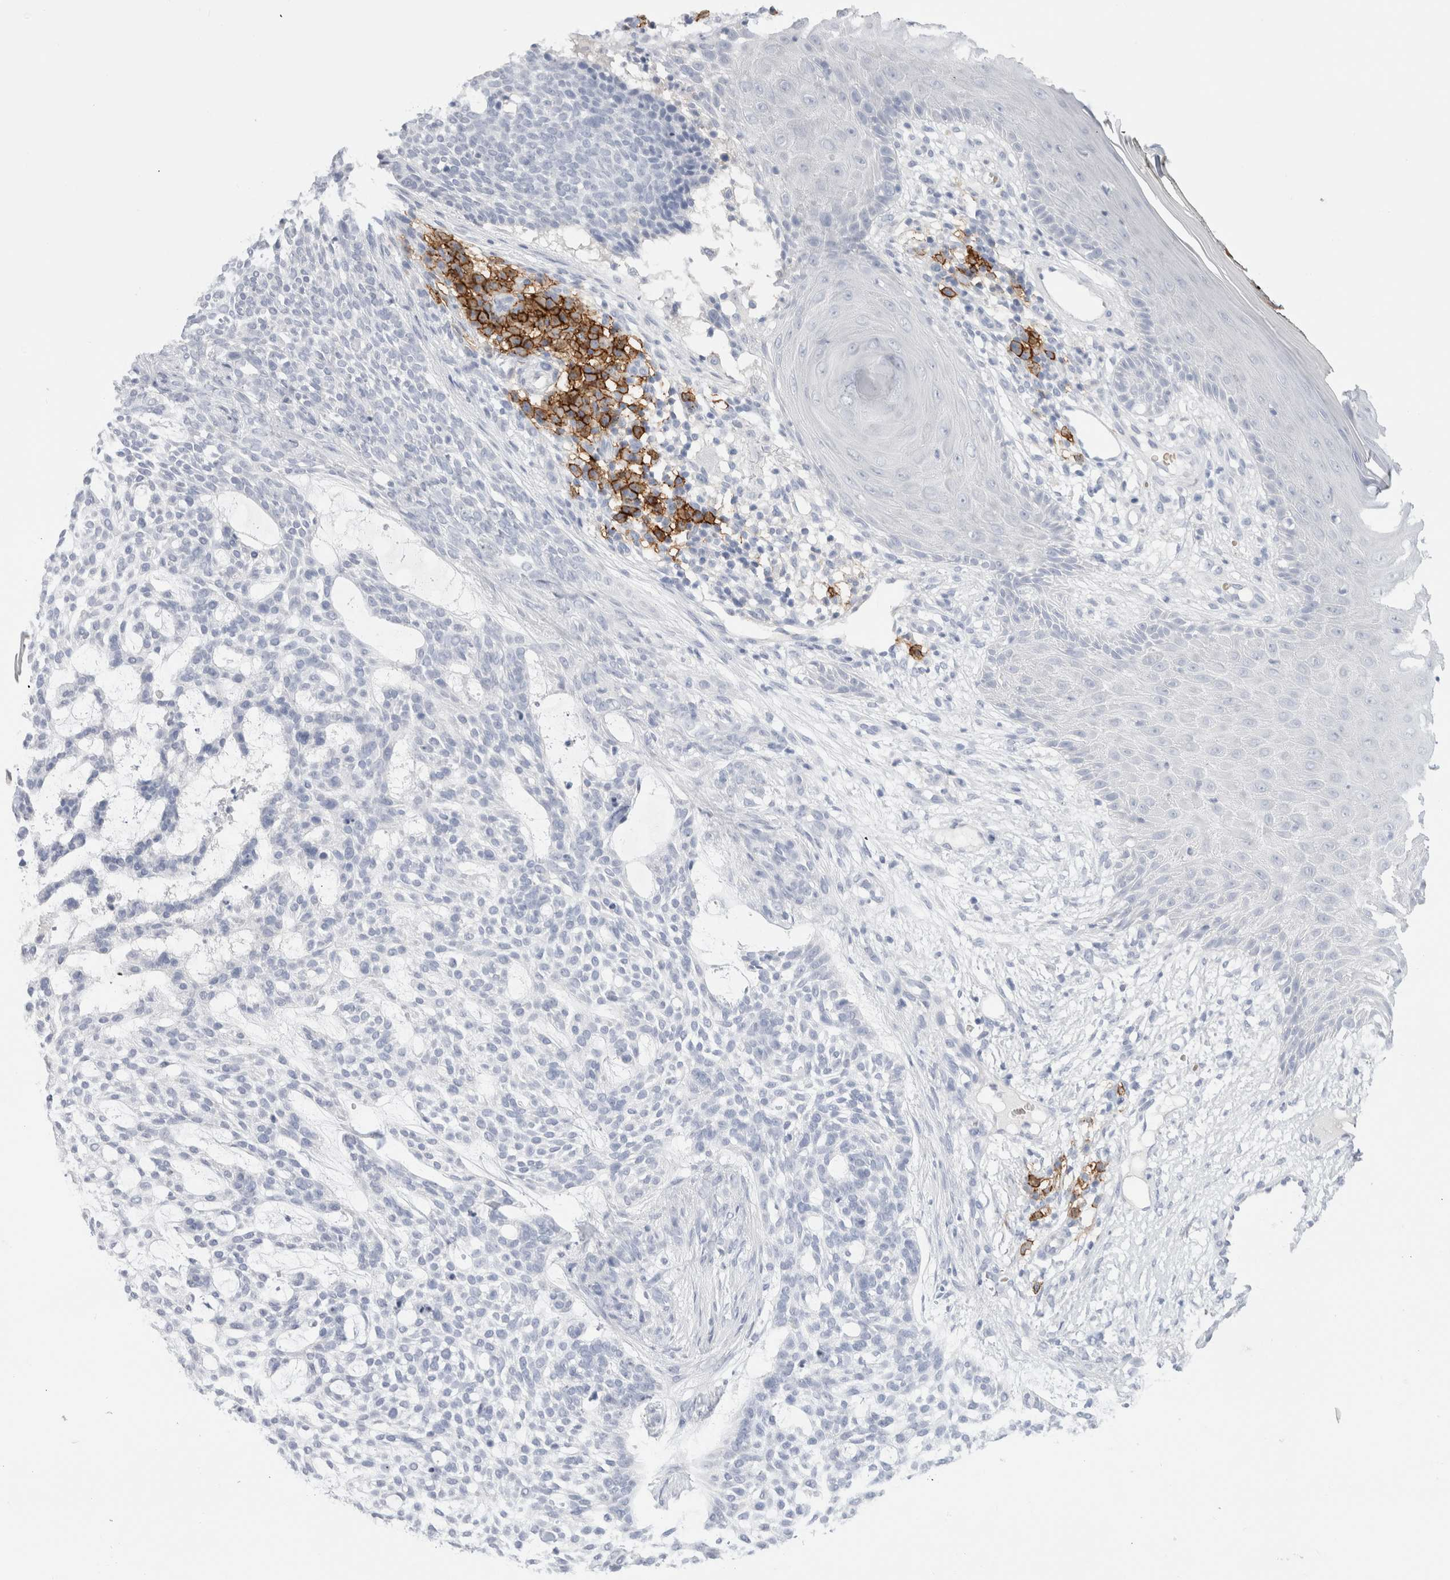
{"staining": {"intensity": "negative", "quantity": "none", "location": "none"}, "tissue": "skin cancer", "cell_type": "Tumor cells", "image_type": "cancer", "snomed": [{"axis": "morphology", "description": "Basal cell carcinoma"}, {"axis": "topography", "description": "Skin"}], "caption": "Human skin cancer (basal cell carcinoma) stained for a protein using immunohistochemistry shows no staining in tumor cells.", "gene": "CD38", "patient": {"sex": "female", "age": 64}}